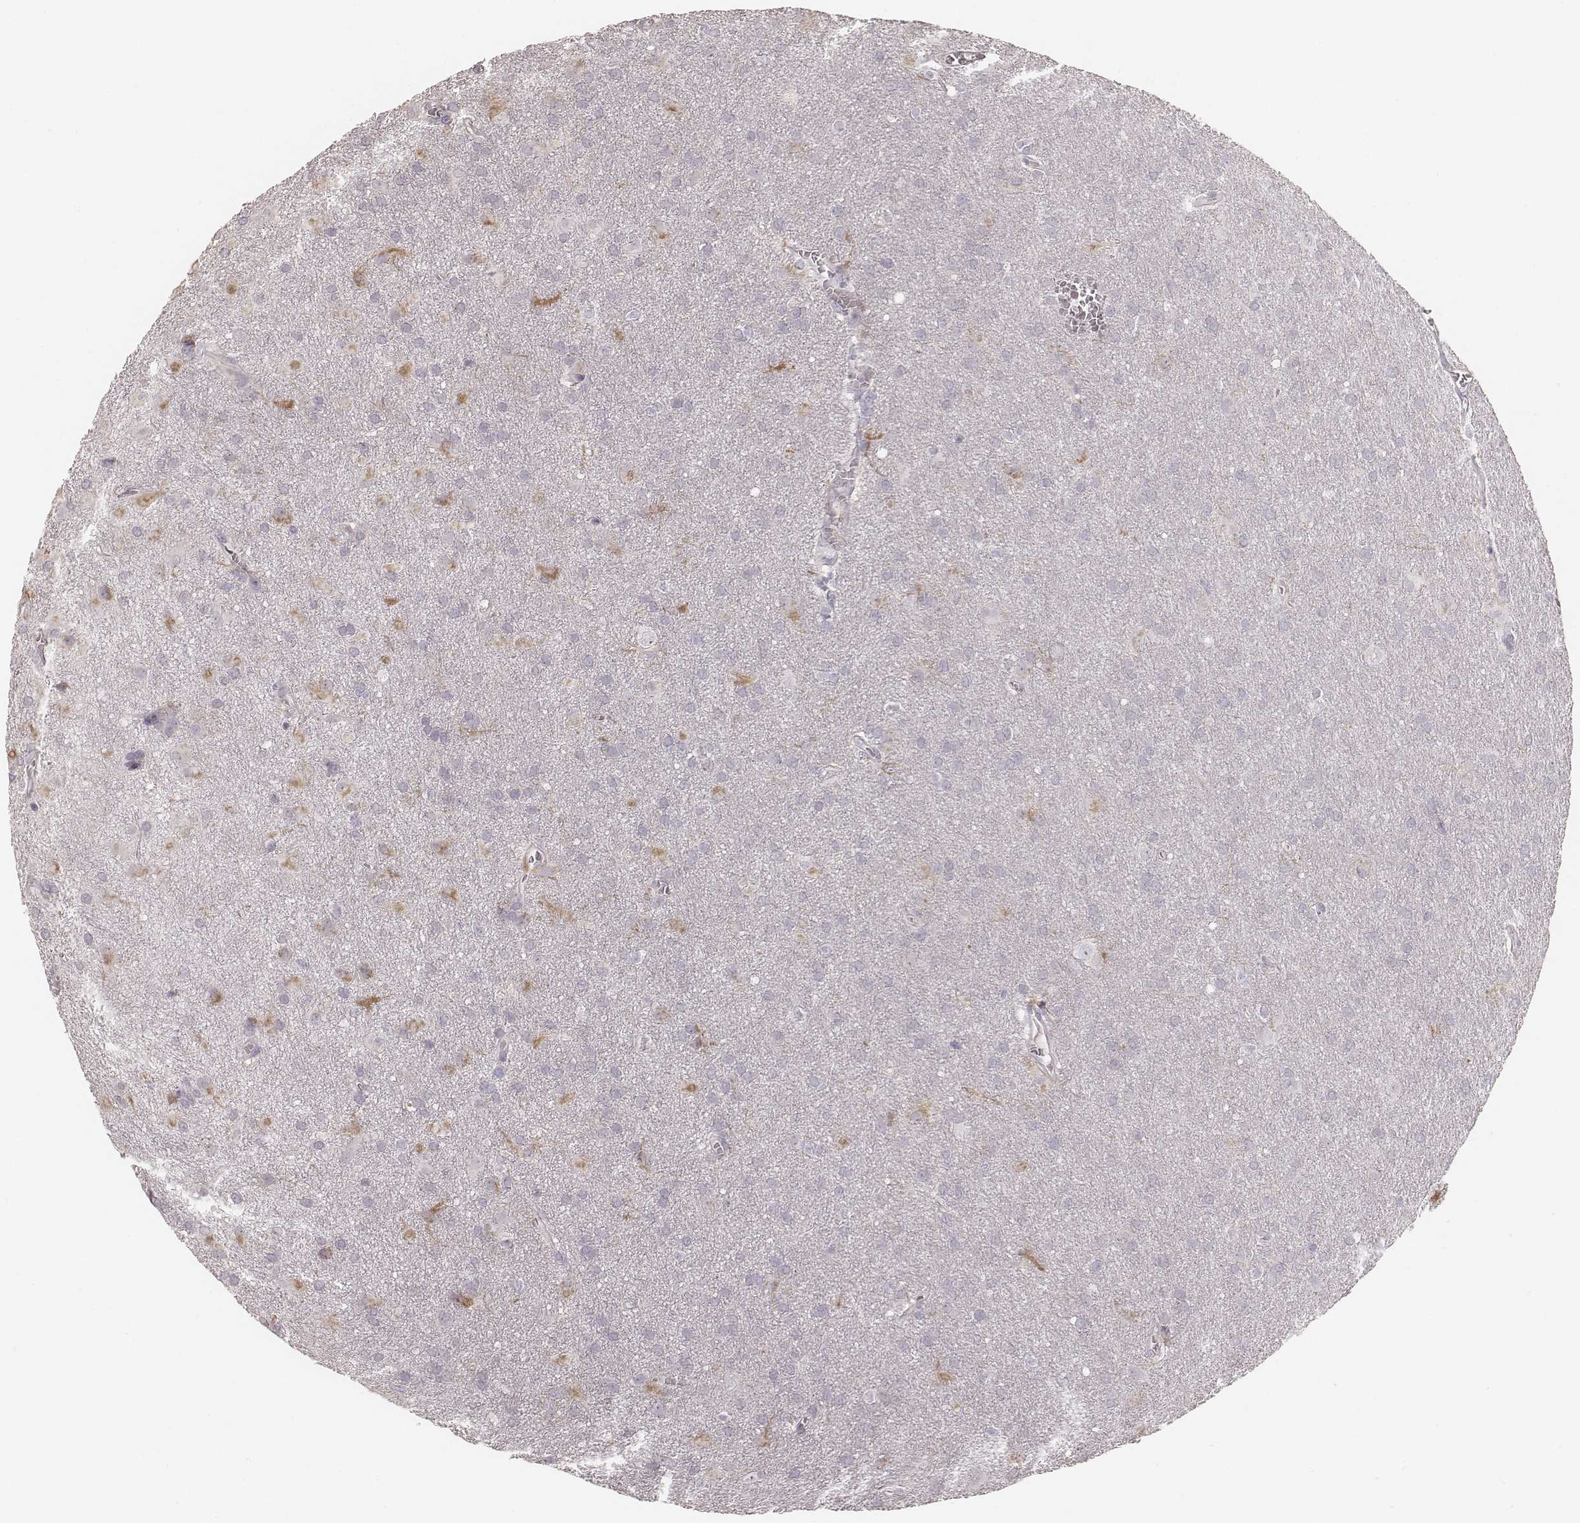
{"staining": {"intensity": "negative", "quantity": "none", "location": "none"}, "tissue": "glioma", "cell_type": "Tumor cells", "image_type": "cancer", "snomed": [{"axis": "morphology", "description": "Glioma, malignant, Low grade"}, {"axis": "topography", "description": "Brain"}], "caption": "Tumor cells show no significant staining in malignant glioma (low-grade).", "gene": "SPATA24", "patient": {"sex": "male", "age": 58}}